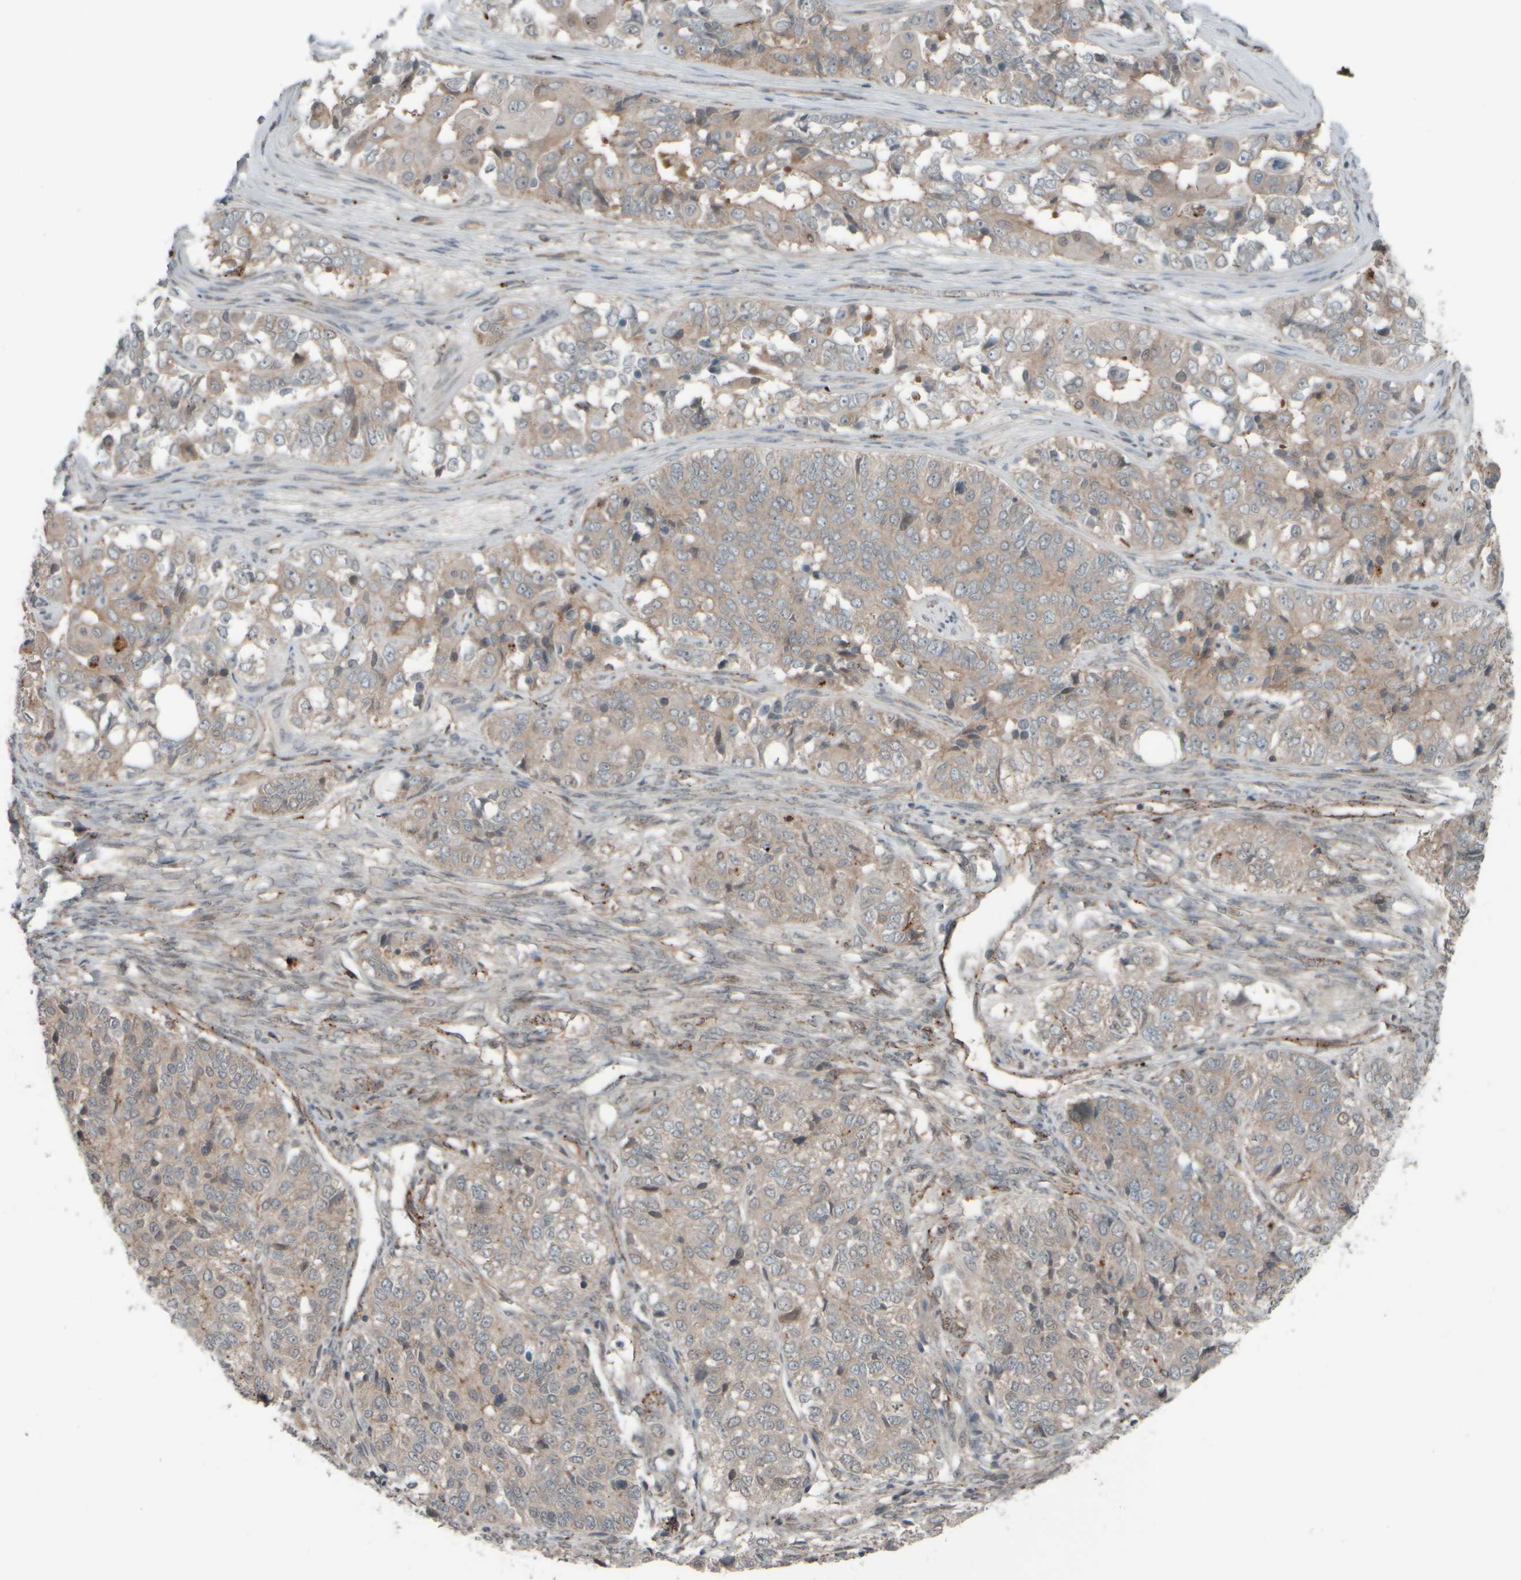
{"staining": {"intensity": "weak", "quantity": ">75%", "location": "cytoplasmic/membranous"}, "tissue": "ovarian cancer", "cell_type": "Tumor cells", "image_type": "cancer", "snomed": [{"axis": "morphology", "description": "Carcinoma, endometroid"}, {"axis": "topography", "description": "Ovary"}], "caption": "Ovarian endometroid carcinoma tissue shows weak cytoplasmic/membranous staining in about >75% of tumor cells, visualized by immunohistochemistry.", "gene": "GIGYF1", "patient": {"sex": "female", "age": 51}}